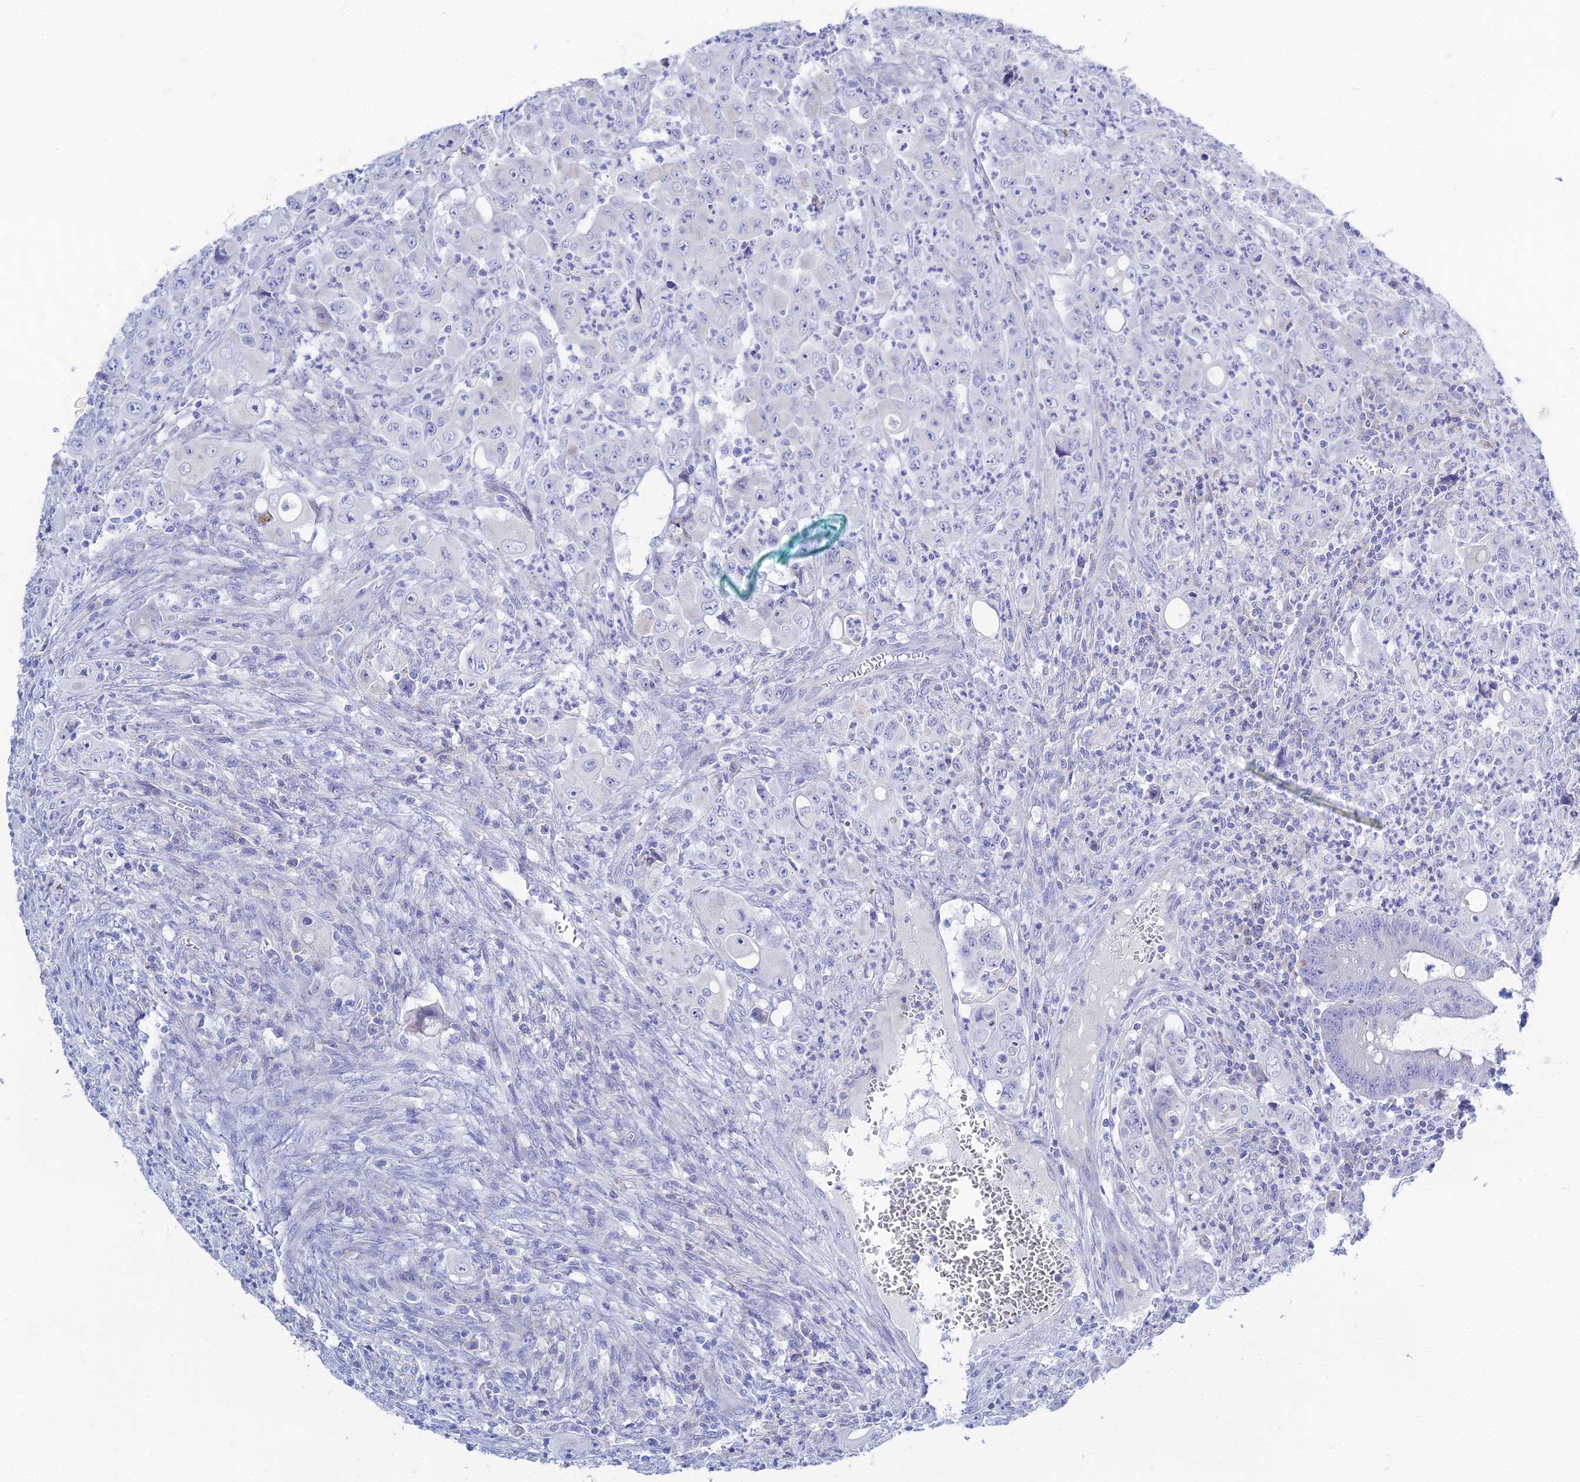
{"staining": {"intensity": "negative", "quantity": "none", "location": "none"}, "tissue": "colorectal cancer", "cell_type": "Tumor cells", "image_type": "cancer", "snomed": [{"axis": "morphology", "description": "Adenocarcinoma, NOS"}, {"axis": "topography", "description": "Colon"}], "caption": "The image shows no staining of tumor cells in colorectal cancer (adenocarcinoma). (Brightfield microscopy of DAB (3,3'-diaminobenzidine) immunohistochemistry at high magnification).", "gene": "DHX34", "patient": {"sex": "male", "age": 51}}